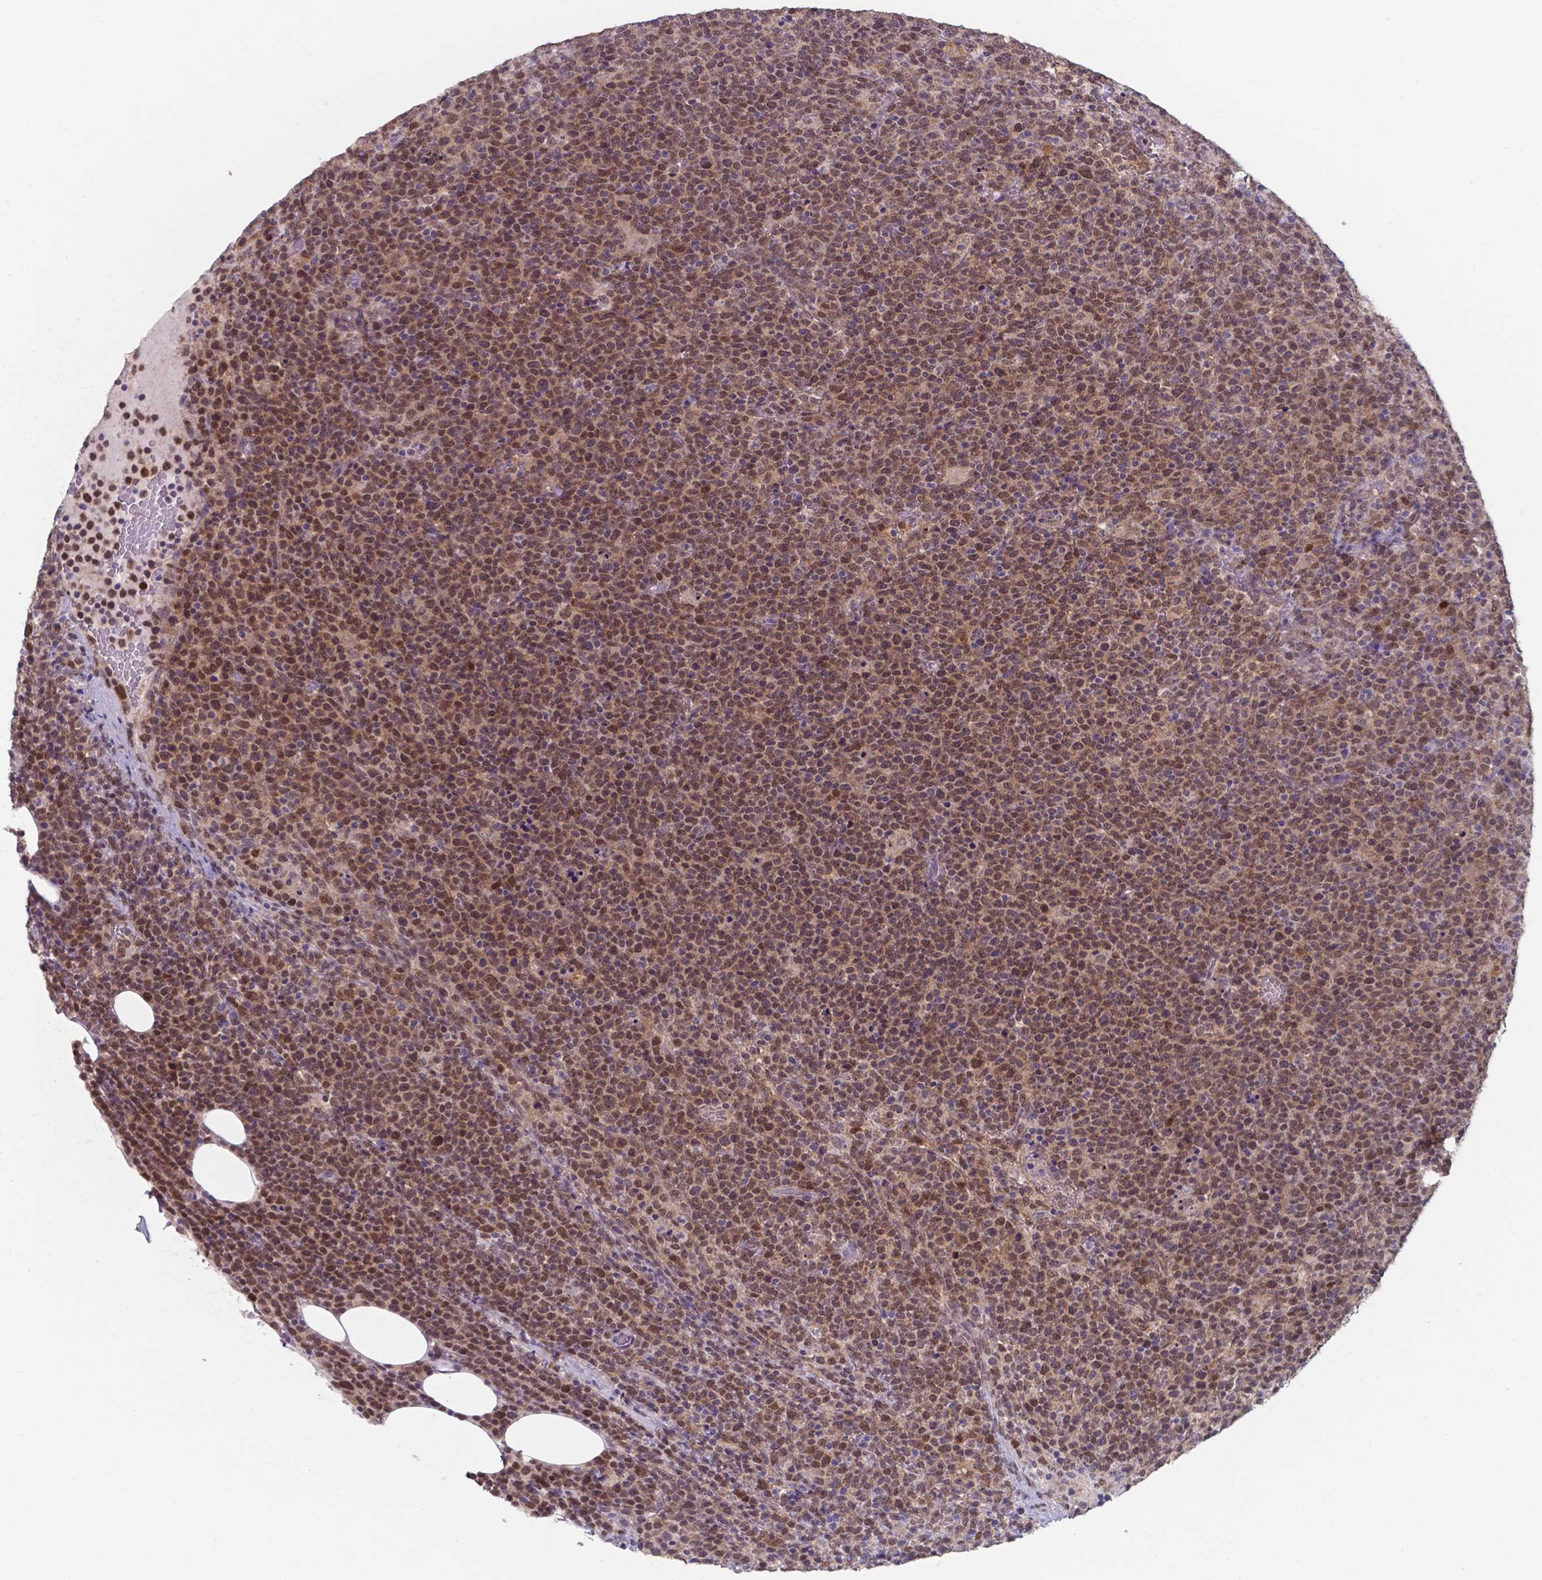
{"staining": {"intensity": "moderate", "quantity": ">75%", "location": "nuclear"}, "tissue": "lymphoma", "cell_type": "Tumor cells", "image_type": "cancer", "snomed": [{"axis": "morphology", "description": "Malignant lymphoma, non-Hodgkin's type, High grade"}, {"axis": "topography", "description": "Lymph node"}], "caption": "Immunohistochemistry (IHC) (DAB) staining of human lymphoma reveals moderate nuclear protein expression in approximately >75% of tumor cells.", "gene": "UBE2E2", "patient": {"sex": "male", "age": 61}}